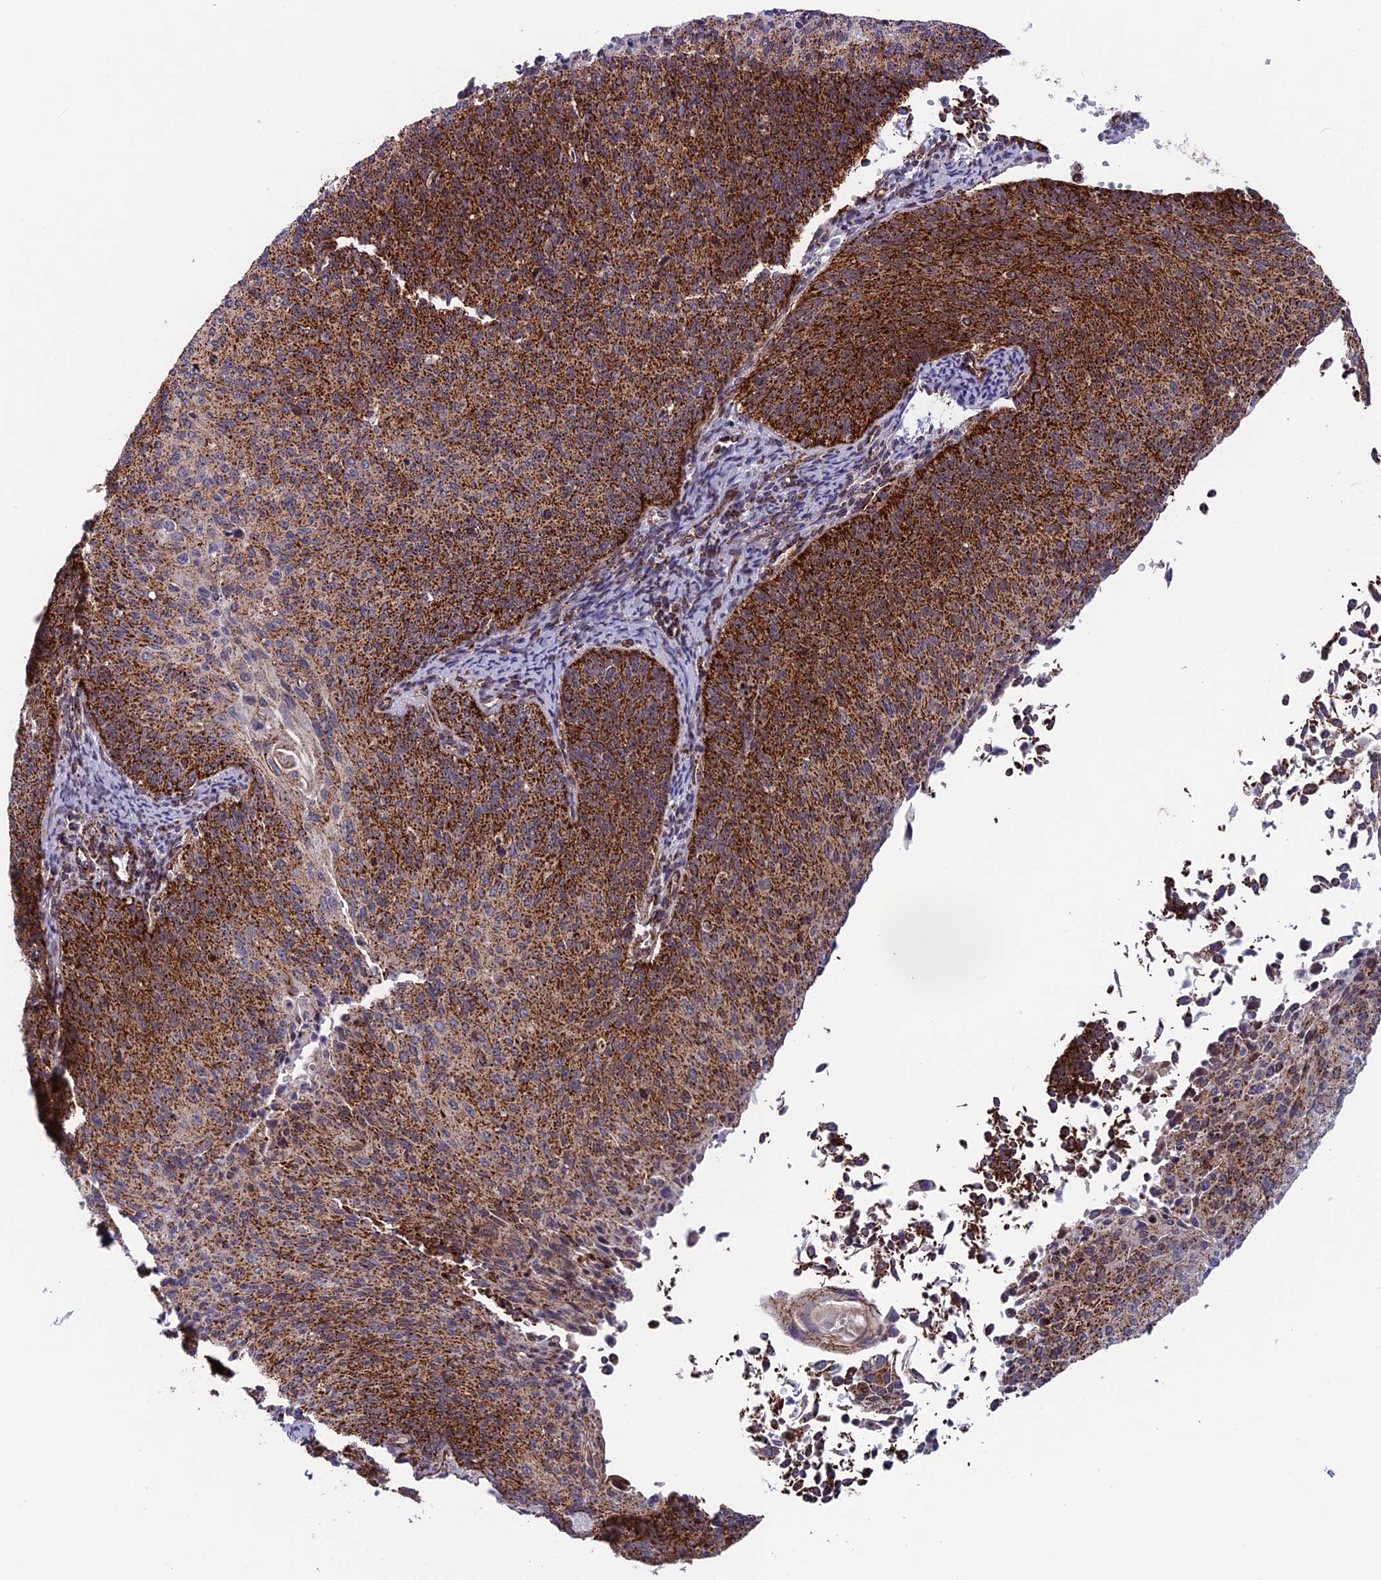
{"staining": {"intensity": "moderate", "quantity": ">75%", "location": "cytoplasmic/membranous"}, "tissue": "cervical cancer", "cell_type": "Tumor cells", "image_type": "cancer", "snomed": [{"axis": "morphology", "description": "Squamous cell carcinoma, NOS"}, {"axis": "topography", "description": "Cervix"}], "caption": "Immunohistochemical staining of cervical squamous cell carcinoma exhibits moderate cytoplasmic/membranous protein positivity in about >75% of tumor cells. The staining was performed using DAB (3,3'-diaminobenzidine), with brown indicating positive protein expression. Nuclei are stained blue with hematoxylin.", "gene": "MRPS18B", "patient": {"sex": "female", "age": 55}}